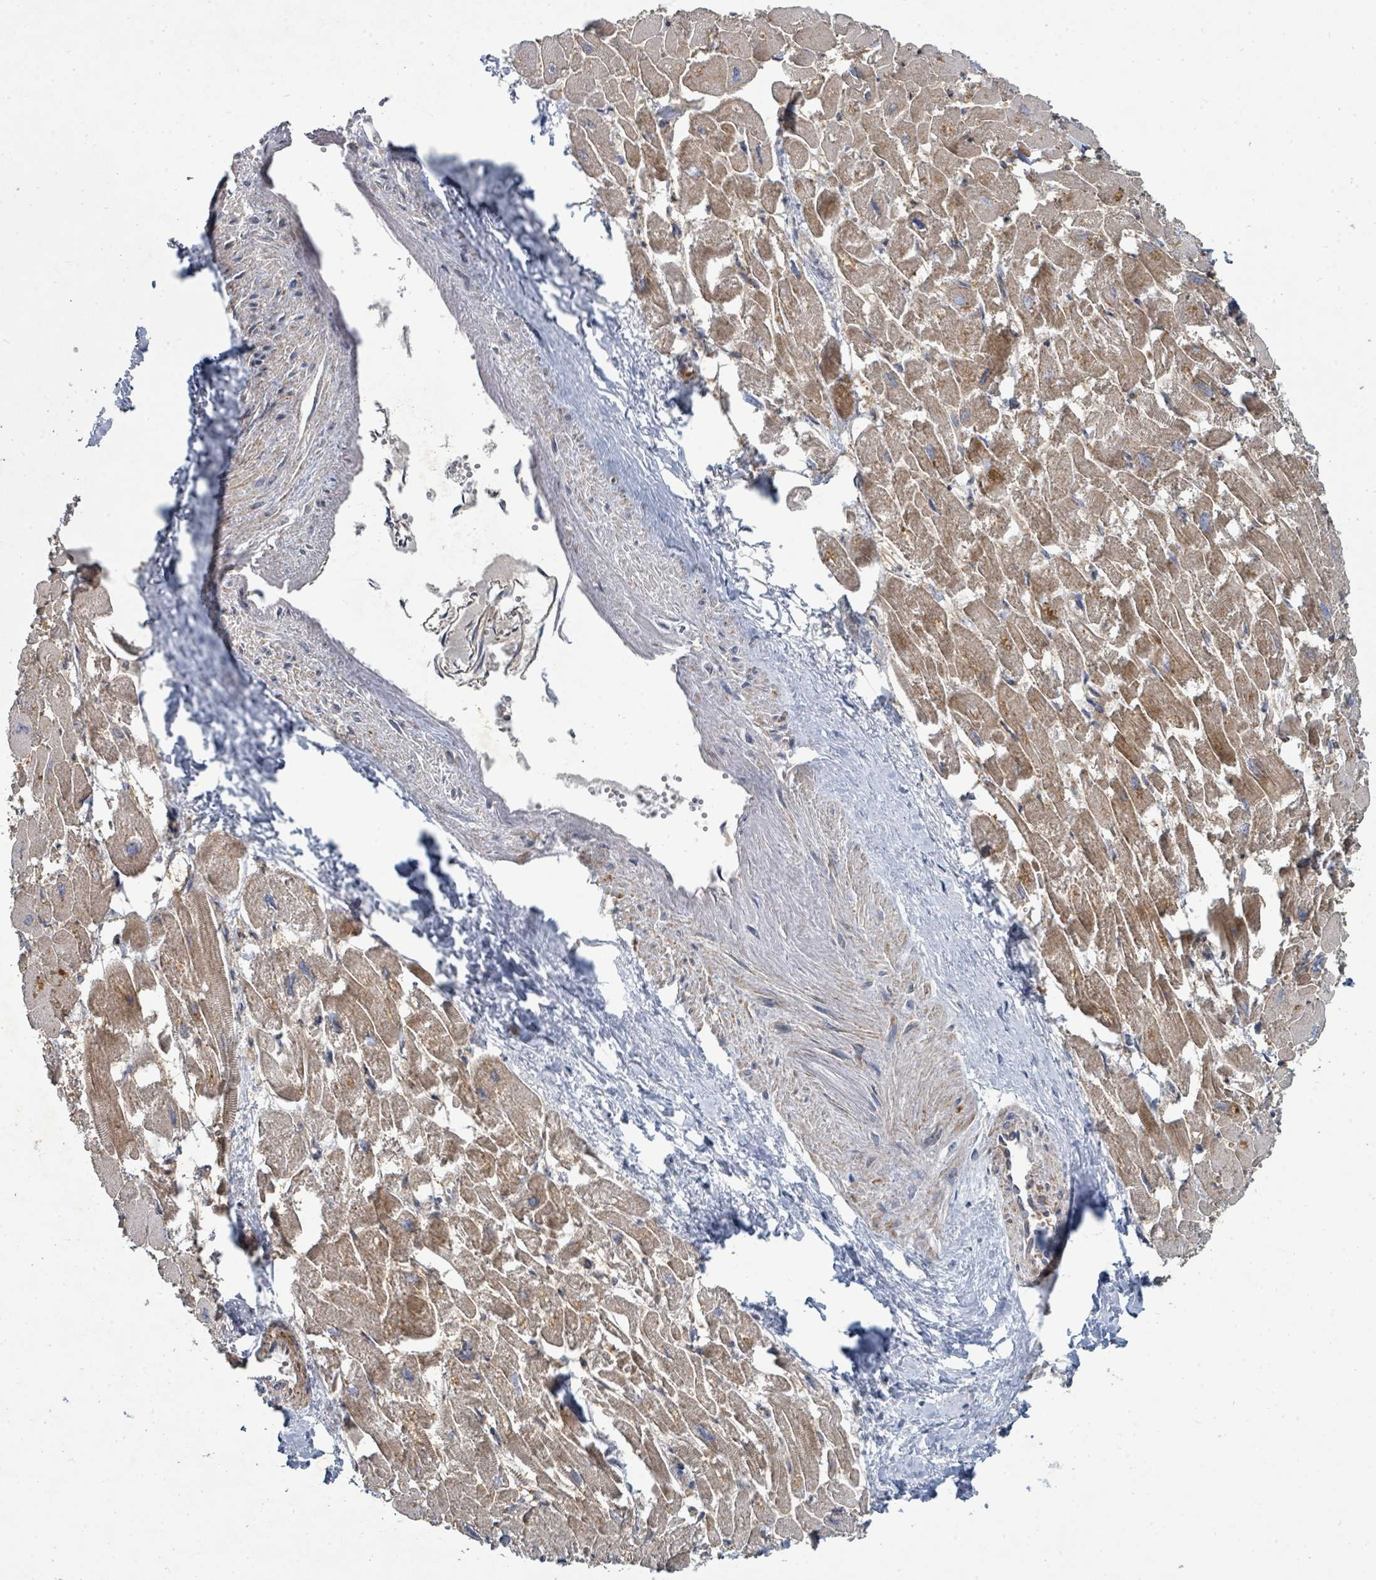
{"staining": {"intensity": "moderate", "quantity": ">75%", "location": "cytoplasmic/membranous"}, "tissue": "heart muscle", "cell_type": "Cardiomyocytes", "image_type": "normal", "snomed": [{"axis": "morphology", "description": "Normal tissue, NOS"}, {"axis": "topography", "description": "Heart"}], "caption": "Immunohistochemical staining of unremarkable human heart muscle exhibits moderate cytoplasmic/membranous protein positivity in about >75% of cardiomyocytes. Nuclei are stained in blue.", "gene": "IFIT1", "patient": {"sex": "male", "age": 54}}